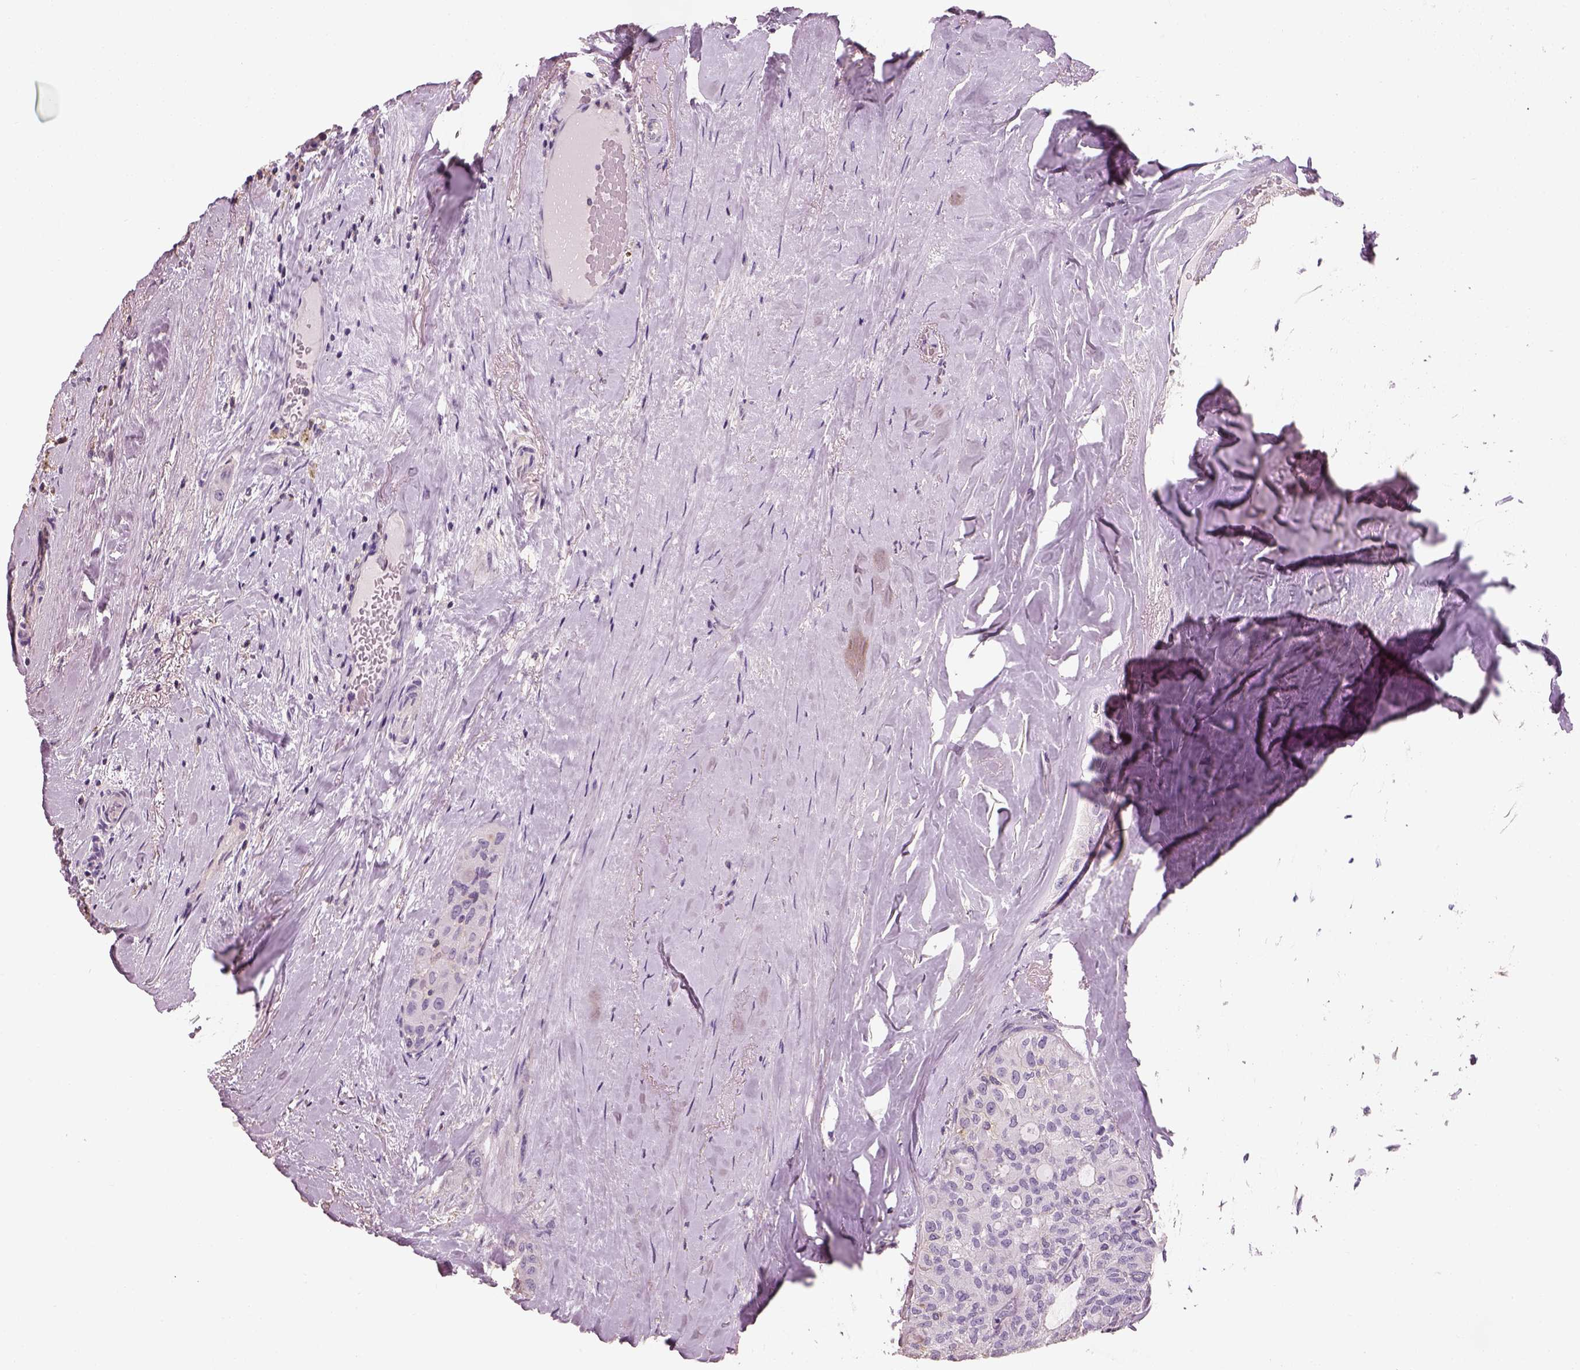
{"staining": {"intensity": "negative", "quantity": "none", "location": "none"}, "tissue": "thyroid cancer", "cell_type": "Tumor cells", "image_type": "cancer", "snomed": [{"axis": "morphology", "description": "Follicular adenoma carcinoma, NOS"}, {"axis": "topography", "description": "Thyroid gland"}], "caption": "Photomicrograph shows no protein staining in tumor cells of follicular adenoma carcinoma (thyroid) tissue.", "gene": "OTUD6A", "patient": {"sex": "male", "age": 75}}